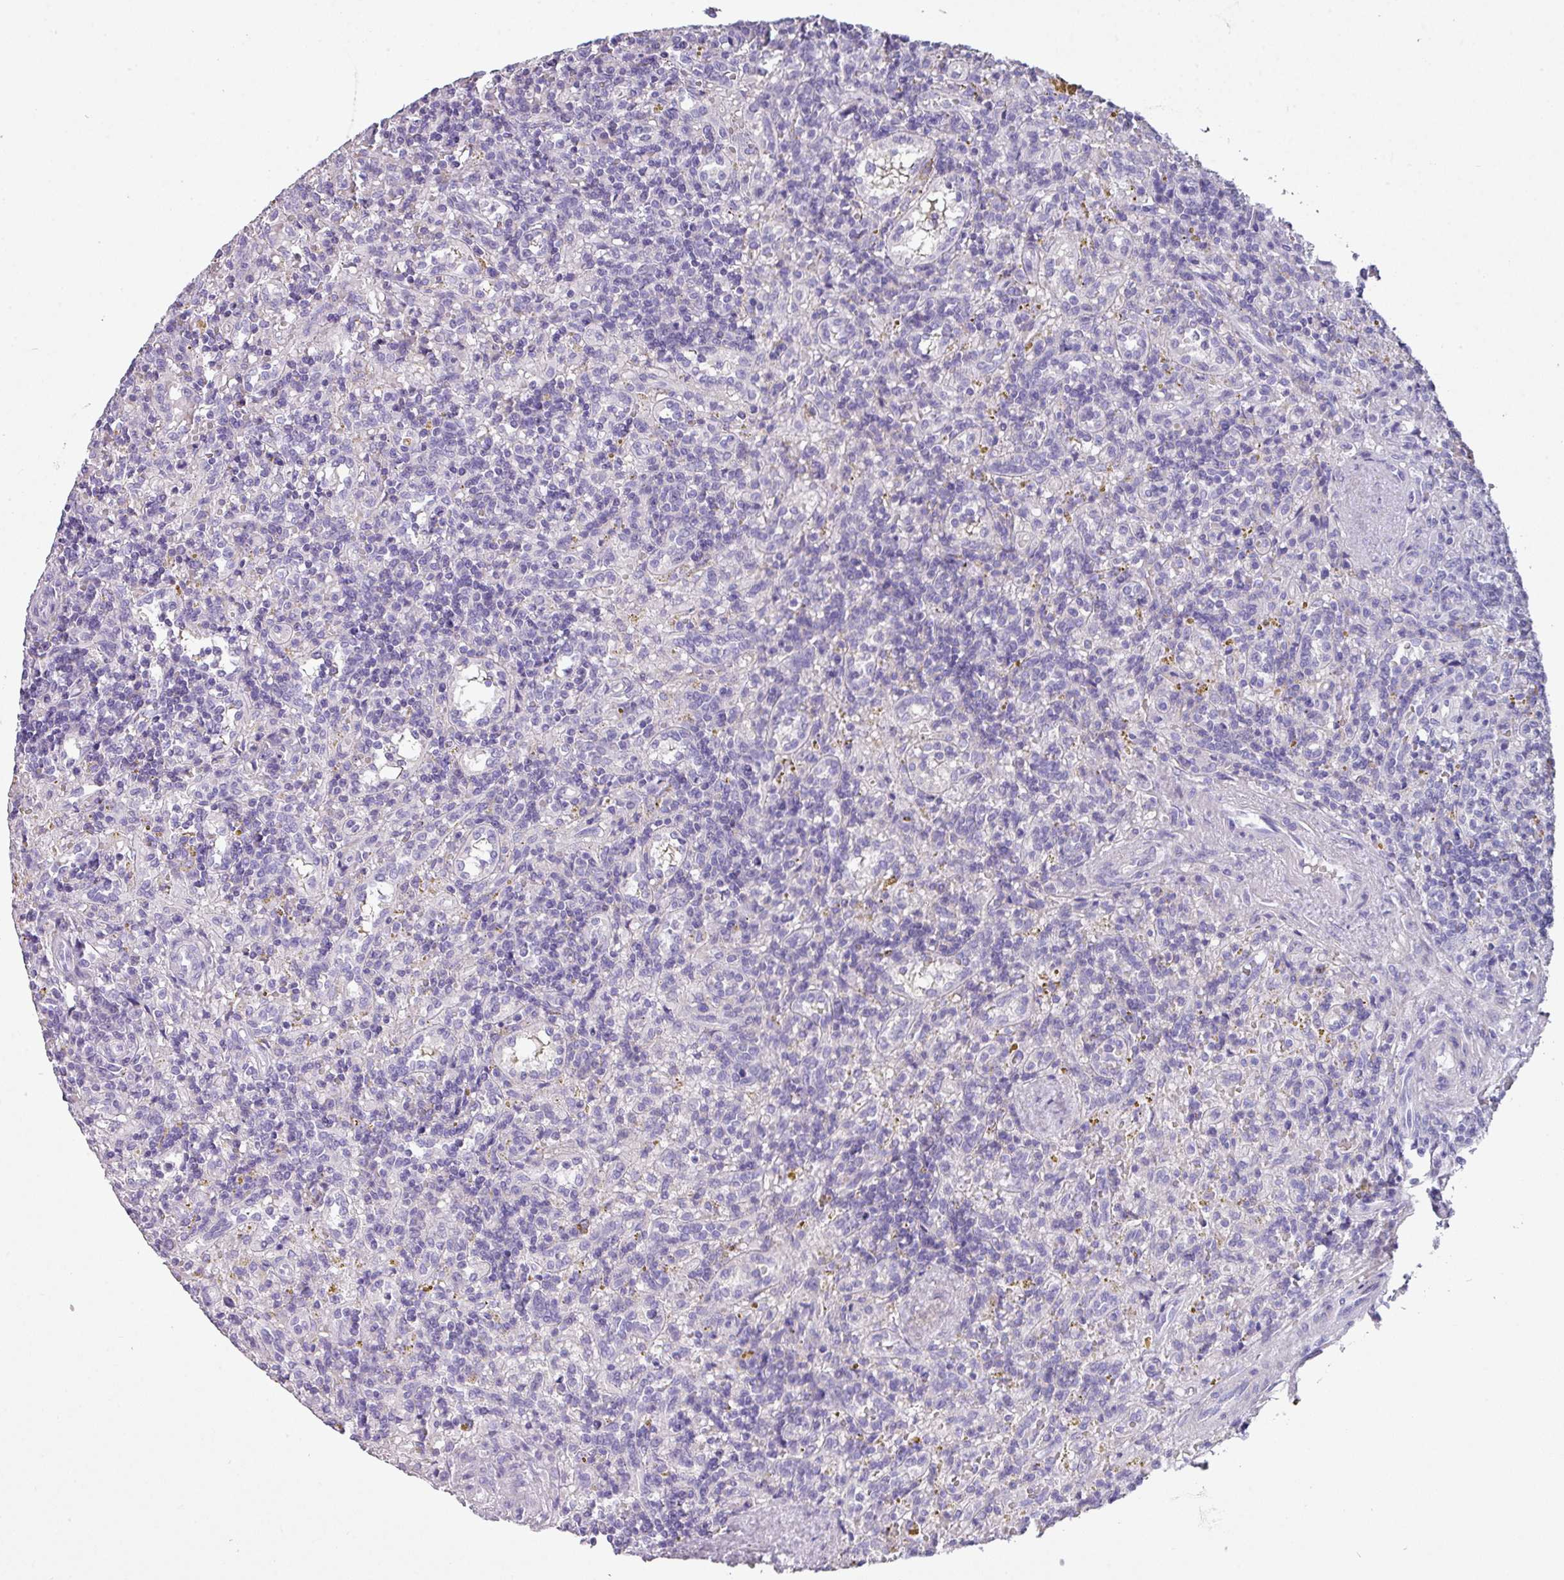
{"staining": {"intensity": "negative", "quantity": "none", "location": "none"}, "tissue": "lymphoma", "cell_type": "Tumor cells", "image_type": "cancer", "snomed": [{"axis": "morphology", "description": "Malignant lymphoma, non-Hodgkin's type, Low grade"}, {"axis": "topography", "description": "Spleen"}], "caption": "Immunohistochemistry of human lymphoma reveals no expression in tumor cells. (DAB (3,3'-diaminobenzidine) IHC visualized using brightfield microscopy, high magnification).", "gene": "GLI4", "patient": {"sex": "male", "age": 67}}